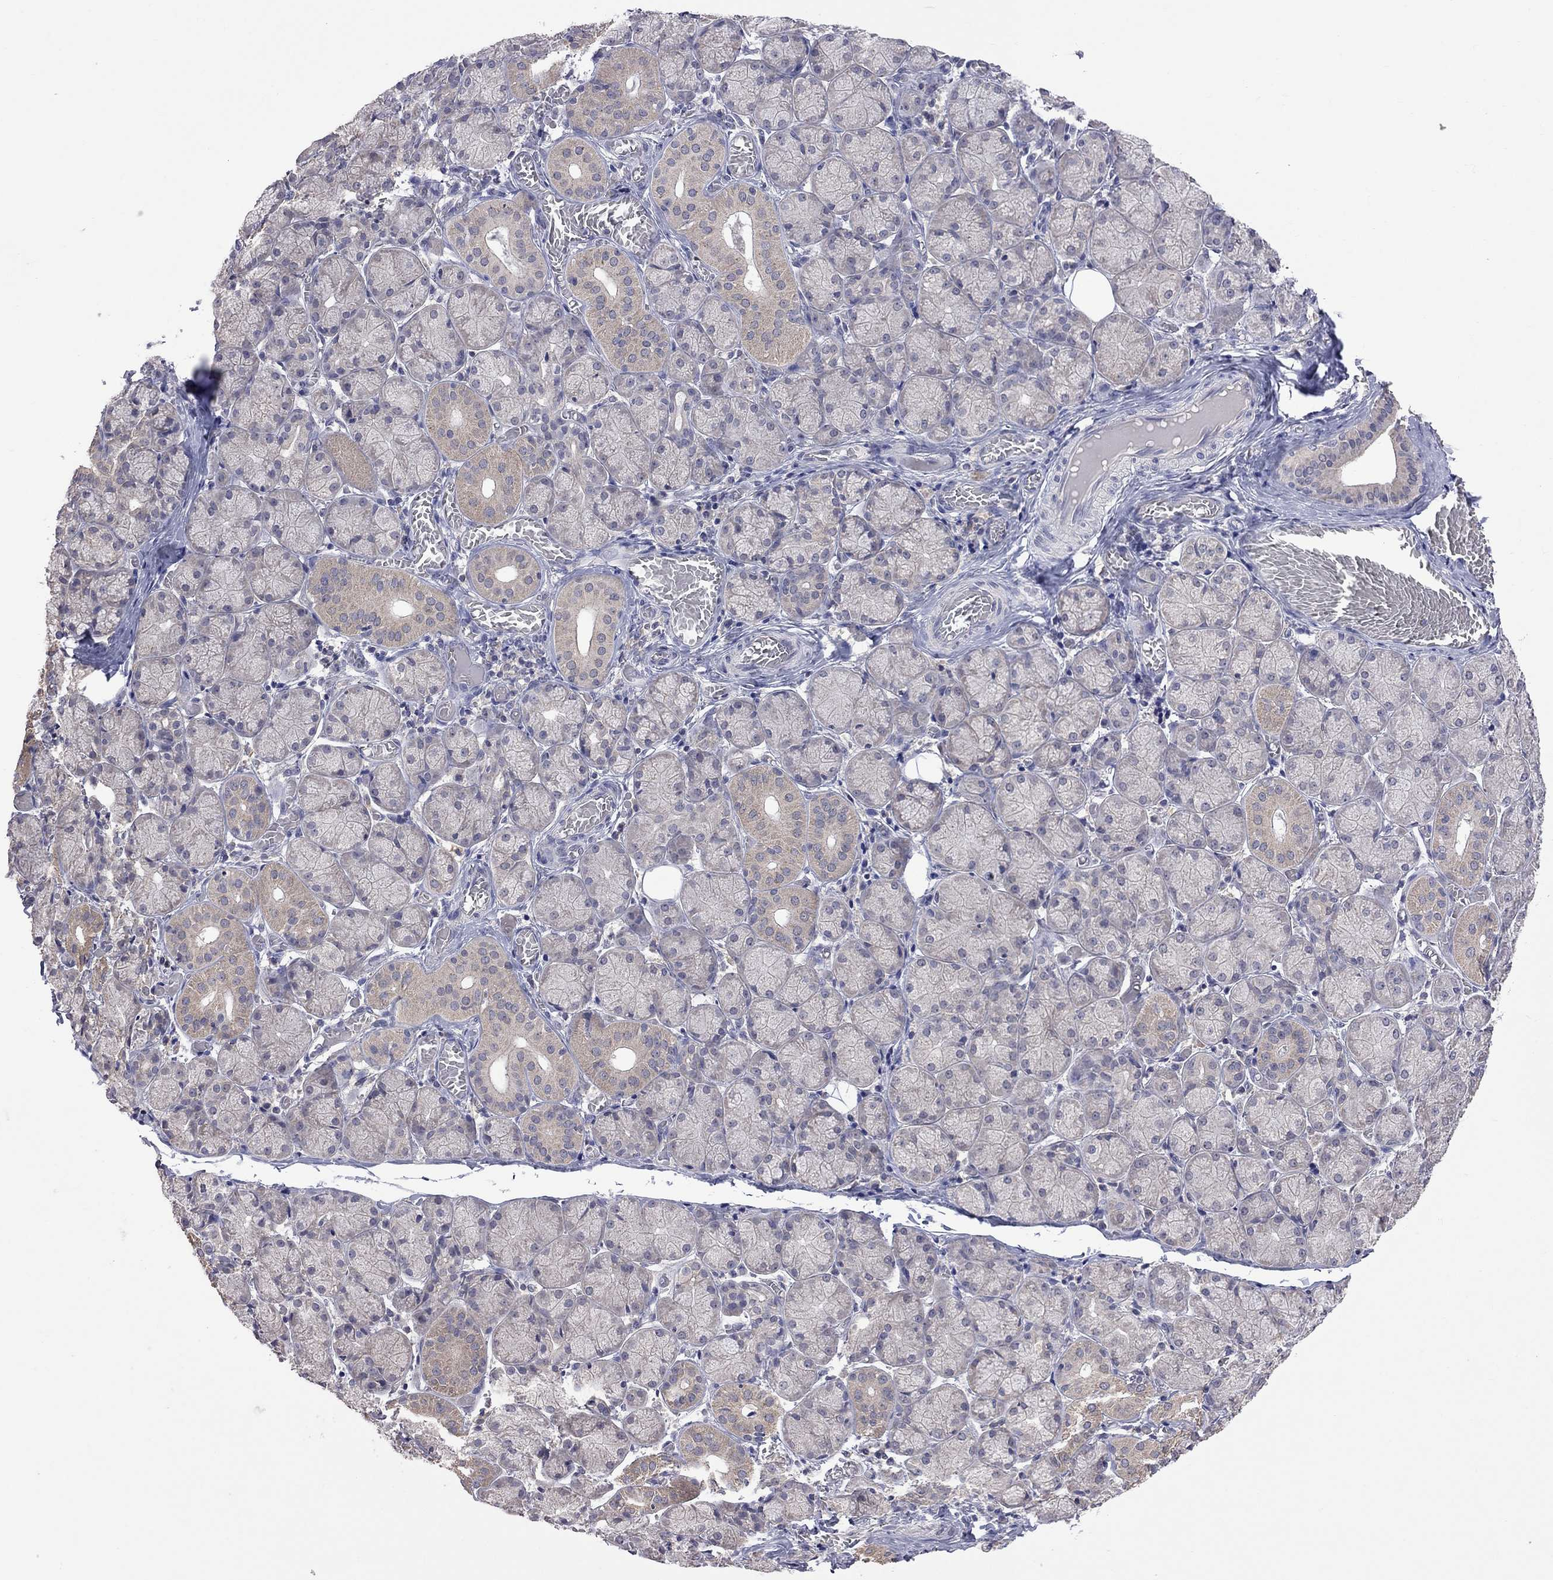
{"staining": {"intensity": "weak", "quantity": "25%-75%", "location": "cytoplasmic/membranous"}, "tissue": "salivary gland", "cell_type": "Glandular cells", "image_type": "normal", "snomed": [{"axis": "morphology", "description": "Normal tissue, NOS"}, {"axis": "topography", "description": "Salivary gland"}, {"axis": "topography", "description": "Peripheral nerve tissue"}], "caption": "Immunohistochemistry histopathology image of unremarkable salivary gland stained for a protein (brown), which reveals low levels of weak cytoplasmic/membranous staining in about 25%-75% of glandular cells.", "gene": "HTR6", "patient": {"sex": "female", "age": 24}}